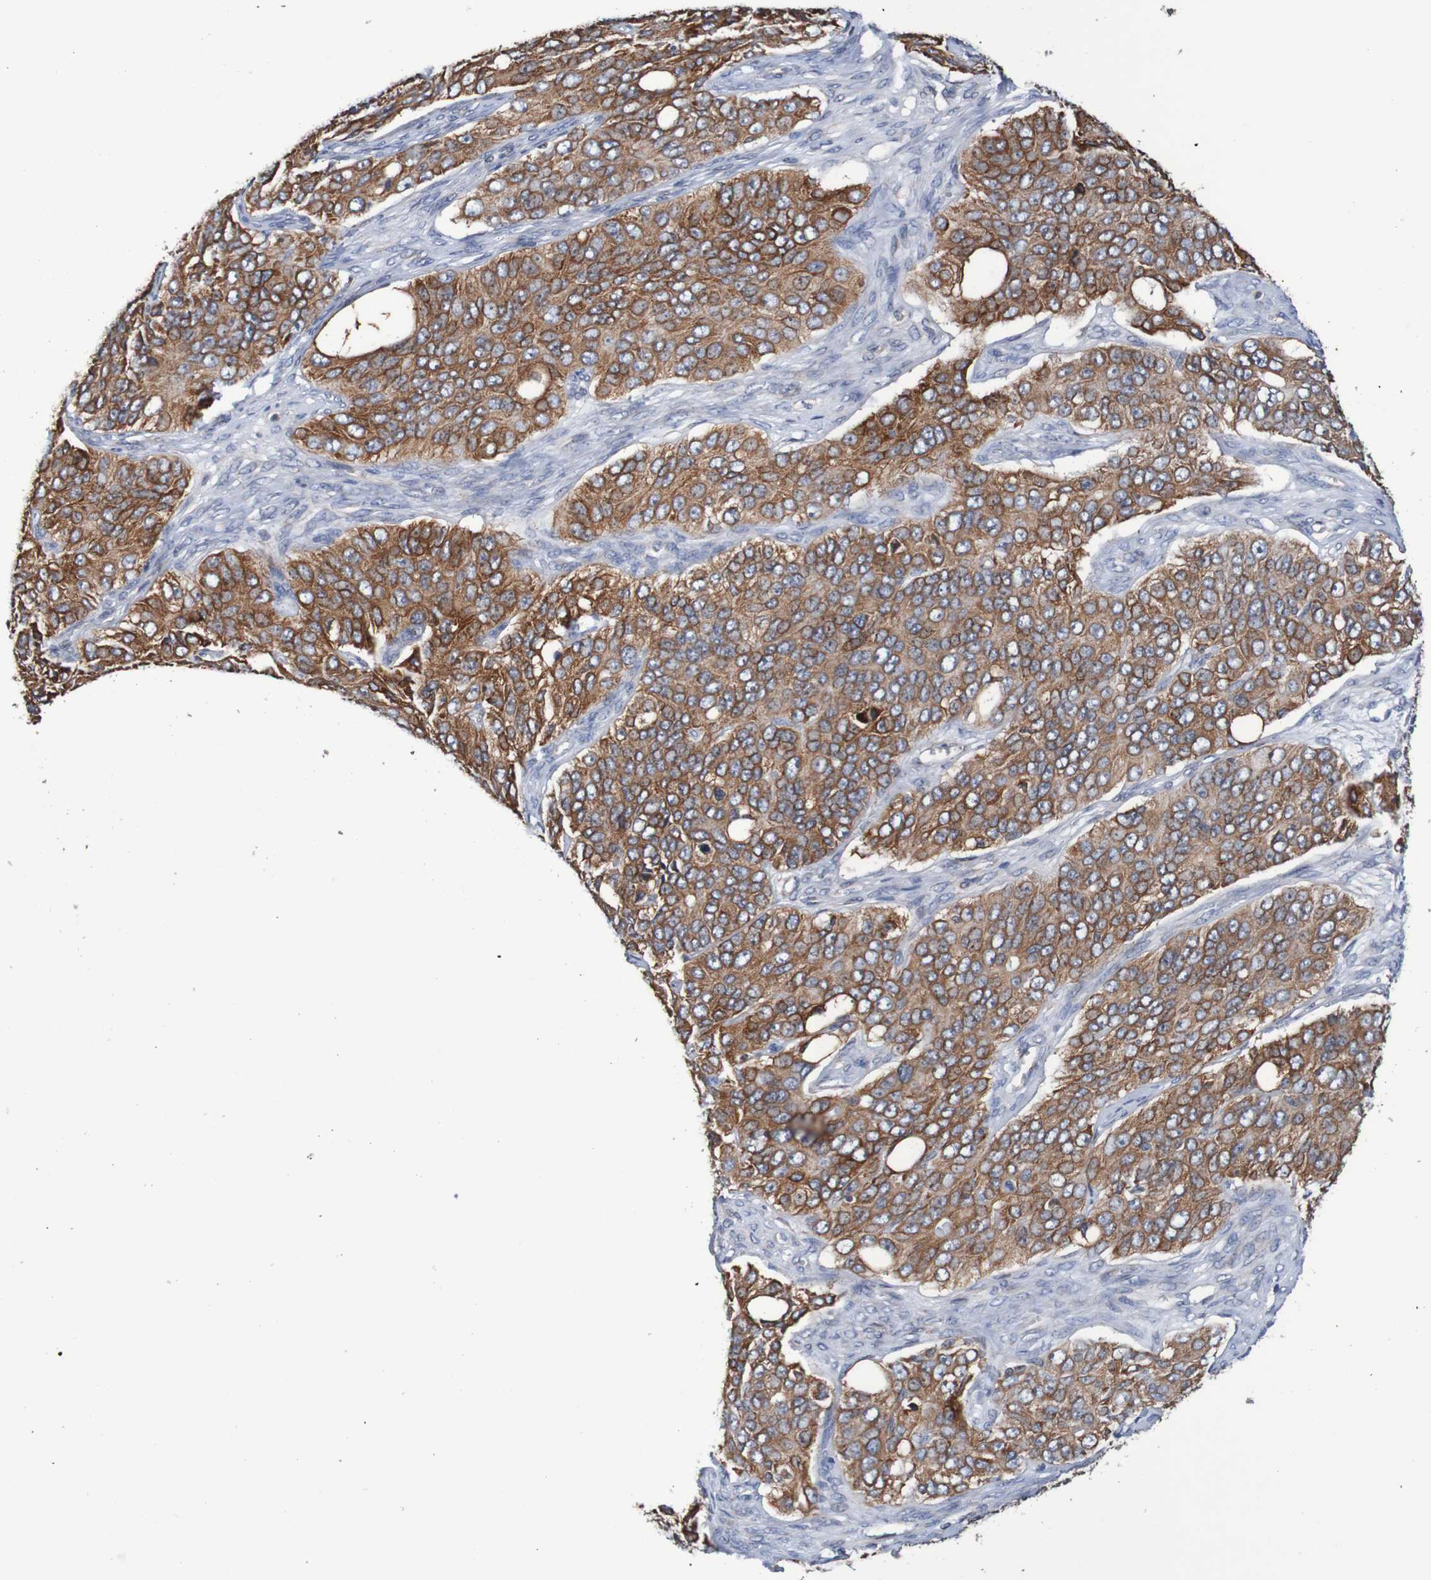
{"staining": {"intensity": "moderate", "quantity": ">75%", "location": "cytoplasmic/membranous"}, "tissue": "ovarian cancer", "cell_type": "Tumor cells", "image_type": "cancer", "snomed": [{"axis": "morphology", "description": "Carcinoma, endometroid"}, {"axis": "topography", "description": "Ovary"}], "caption": "Ovarian endometroid carcinoma tissue reveals moderate cytoplasmic/membranous expression in approximately >75% of tumor cells, visualized by immunohistochemistry. The staining was performed using DAB to visualize the protein expression in brown, while the nuclei were stained in blue with hematoxylin (Magnification: 20x).", "gene": "FIBP", "patient": {"sex": "female", "age": 51}}